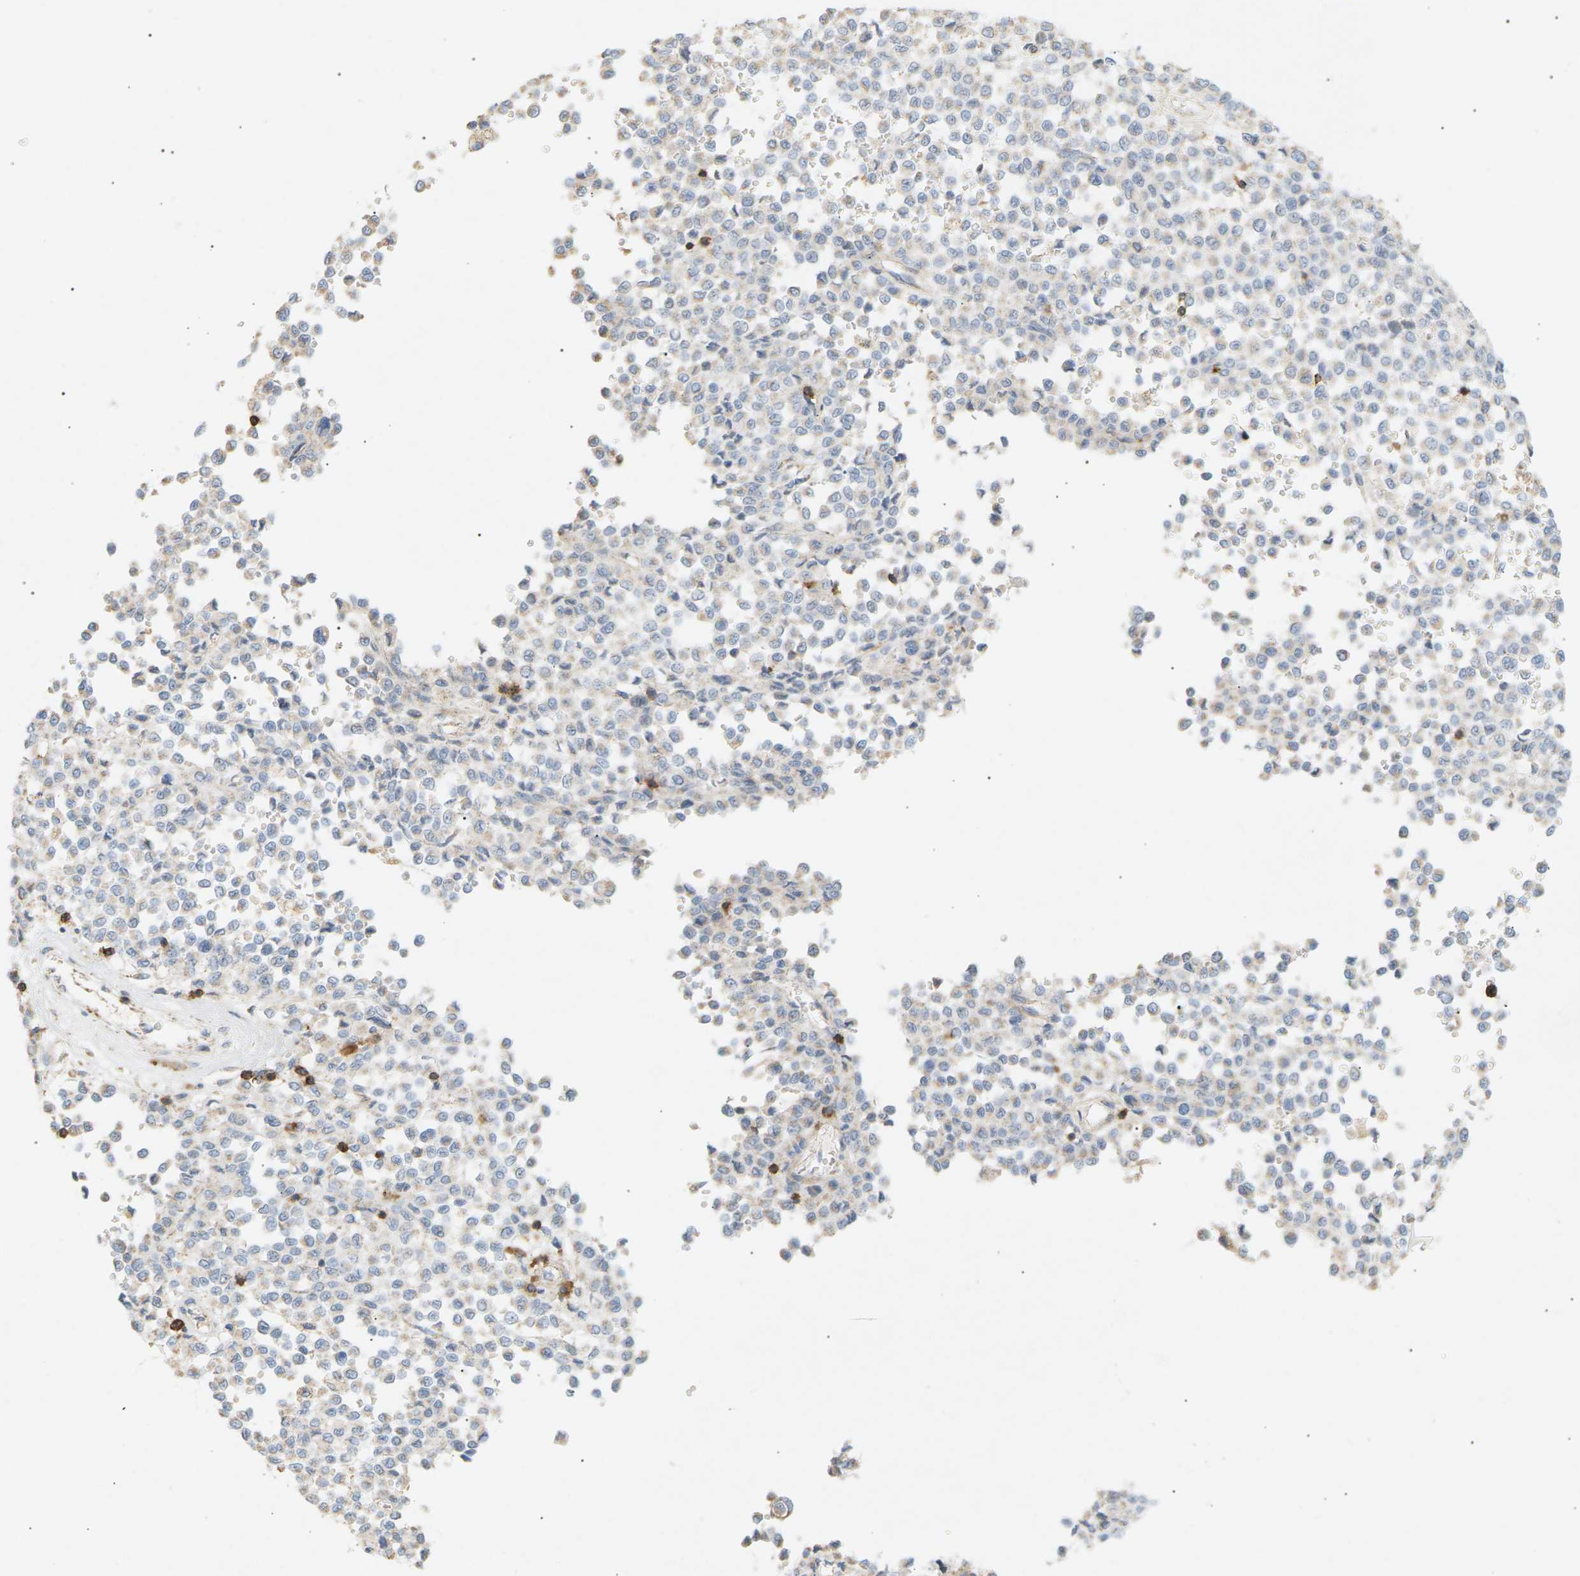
{"staining": {"intensity": "negative", "quantity": "none", "location": "none"}, "tissue": "melanoma", "cell_type": "Tumor cells", "image_type": "cancer", "snomed": [{"axis": "morphology", "description": "Malignant melanoma, Metastatic site"}, {"axis": "topography", "description": "Pancreas"}], "caption": "Tumor cells show no significant protein positivity in malignant melanoma (metastatic site).", "gene": "LIME1", "patient": {"sex": "female", "age": 30}}